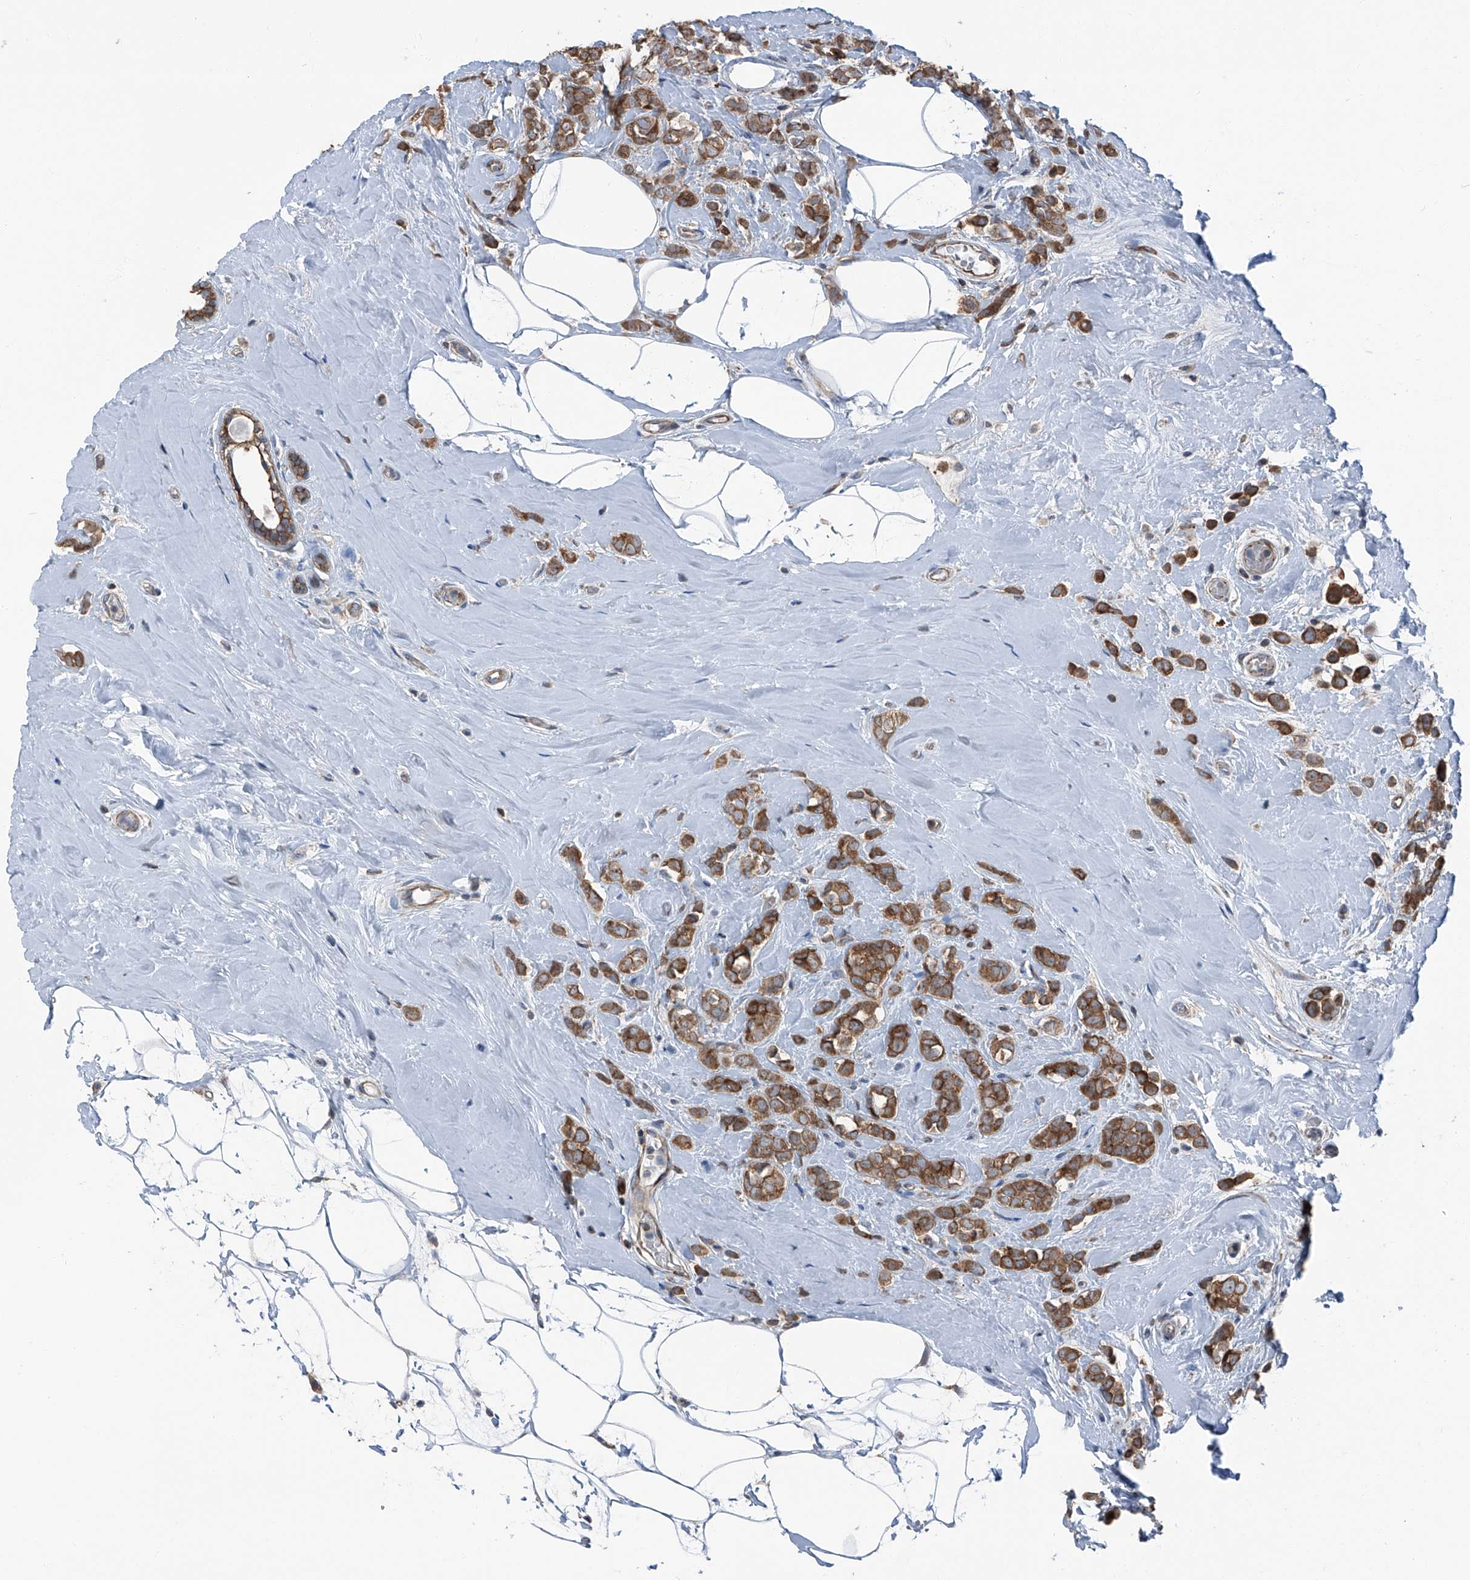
{"staining": {"intensity": "moderate", "quantity": ">75%", "location": "cytoplasmic/membranous"}, "tissue": "breast cancer", "cell_type": "Tumor cells", "image_type": "cancer", "snomed": [{"axis": "morphology", "description": "Lobular carcinoma"}, {"axis": "topography", "description": "Breast"}], "caption": "Immunohistochemical staining of human breast lobular carcinoma reveals medium levels of moderate cytoplasmic/membranous positivity in approximately >75% of tumor cells.", "gene": "GPR142", "patient": {"sex": "female", "age": 47}}